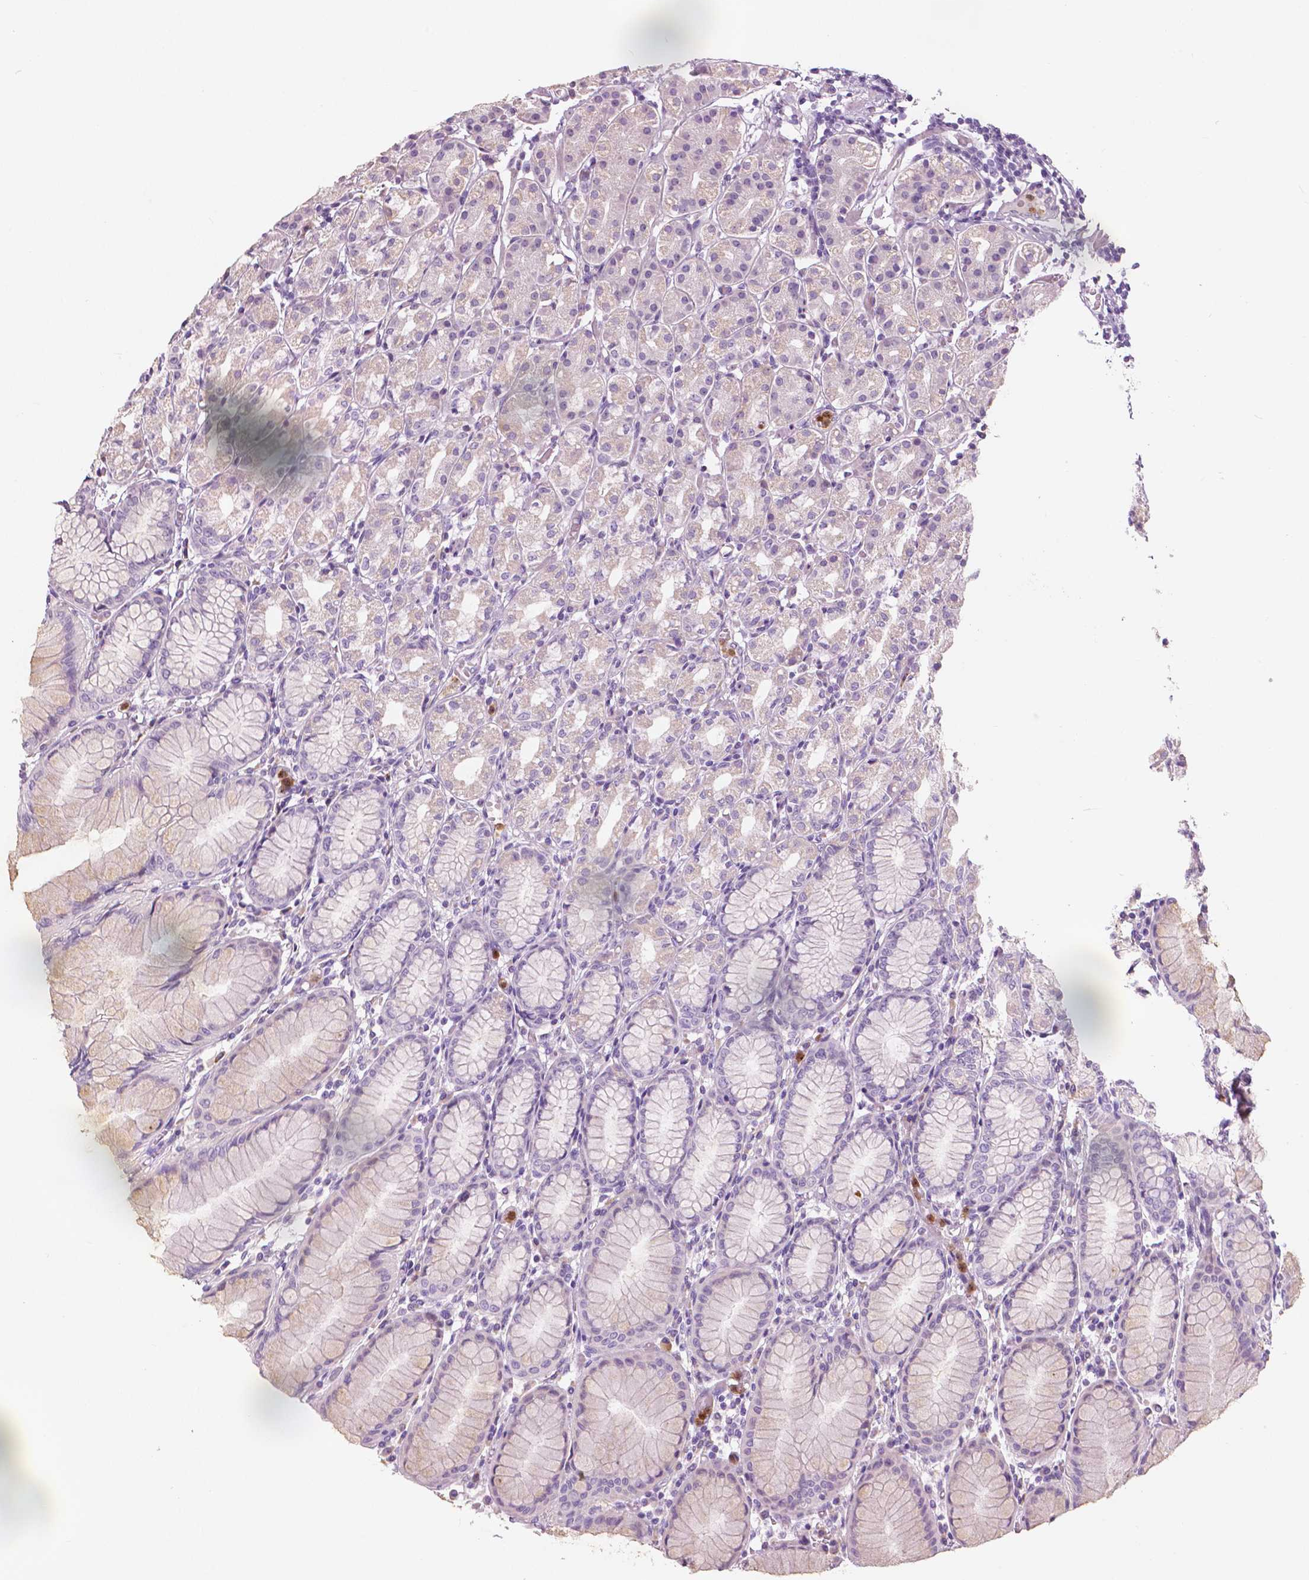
{"staining": {"intensity": "weak", "quantity": "<25%", "location": "cytoplasmic/membranous"}, "tissue": "stomach", "cell_type": "Glandular cells", "image_type": "normal", "snomed": [{"axis": "morphology", "description": "Normal tissue, NOS"}, {"axis": "topography", "description": "Stomach"}], "caption": "Normal stomach was stained to show a protein in brown. There is no significant expression in glandular cells. Nuclei are stained in blue.", "gene": "CXCR2", "patient": {"sex": "female", "age": 57}}